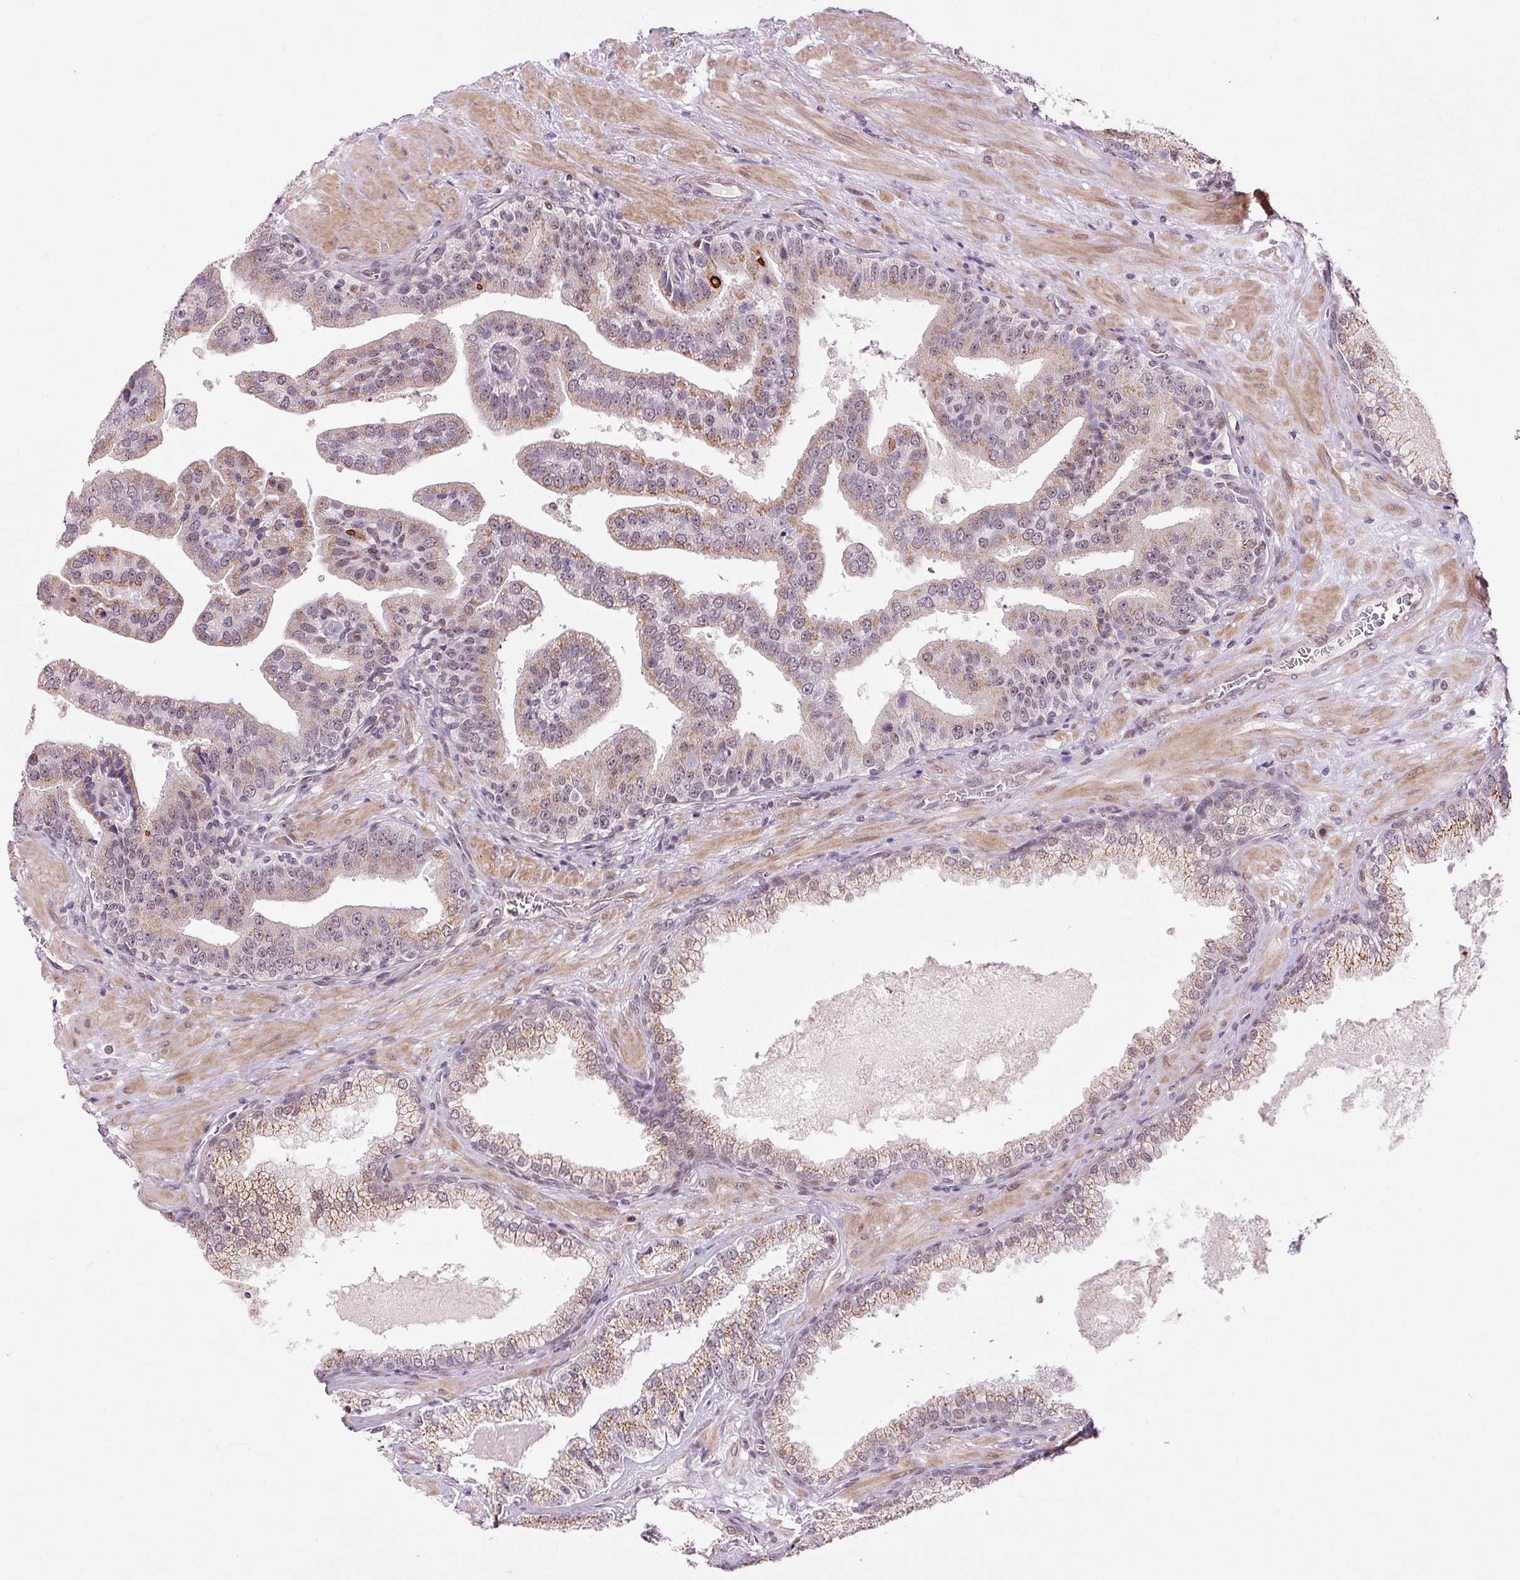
{"staining": {"intensity": "moderate", "quantity": "<25%", "location": "cytoplasmic/membranous"}, "tissue": "prostate cancer", "cell_type": "Tumor cells", "image_type": "cancer", "snomed": [{"axis": "morphology", "description": "Adenocarcinoma, High grade"}, {"axis": "topography", "description": "Prostate"}], "caption": "Immunohistochemical staining of adenocarcinoma (high-grade) (prostate) demonstrates low levels of moderate cytoplasmic/membranous protein positivity in about <25% of tumor cells.", "gene": "ANKRD20A1", "patient": {"sex": "male", "age": 55}}